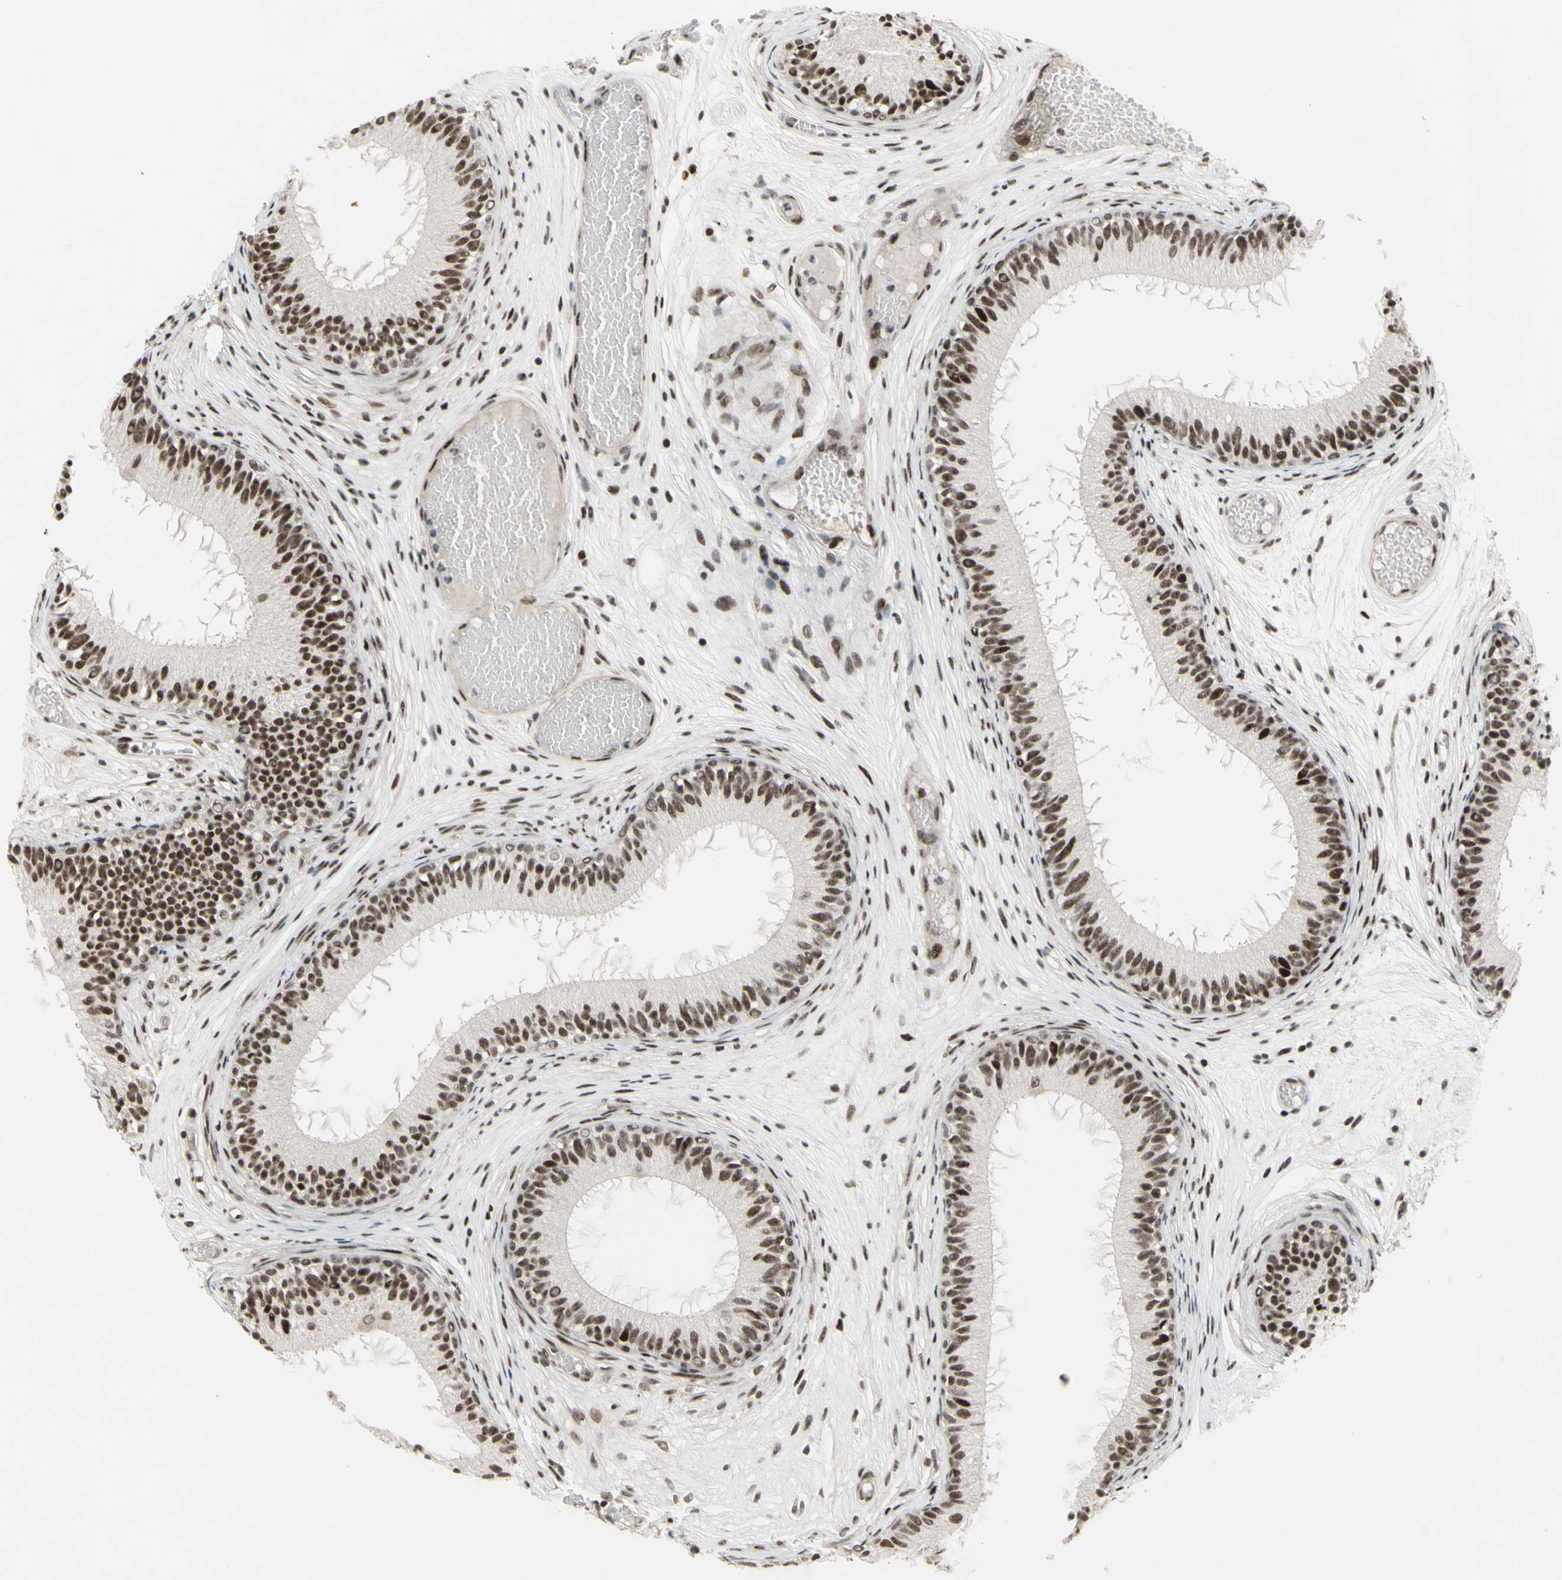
{"staining": {"intensity": "moderate", "quantity": ">75%", "location": "nuclear"}, "tissue": "epididymis", "cell_type": "Glandular cells", "image_type": "normal", "snomed": [{"axis": "morphology", "description": "Normal tissue, NOS"}, {"axis": "morphology", "description": "Atrophy, NOS"}, {"axis": "topography", "description": "Testis"}, {"axis": "topography", "description": "Epididymis"}], "caption": "A micrograph of human epididymis stained for a protein exhibits moderate nuclear brown staining in glandular cells. Using DAB (3,3'-diaminobenzidine) (brown) and hematoxylin (blue) stains, captured at high magnification using brightfield microscopy.", "gene": "SUPT6H", "patient": {"sex": "male", "age": 18}}